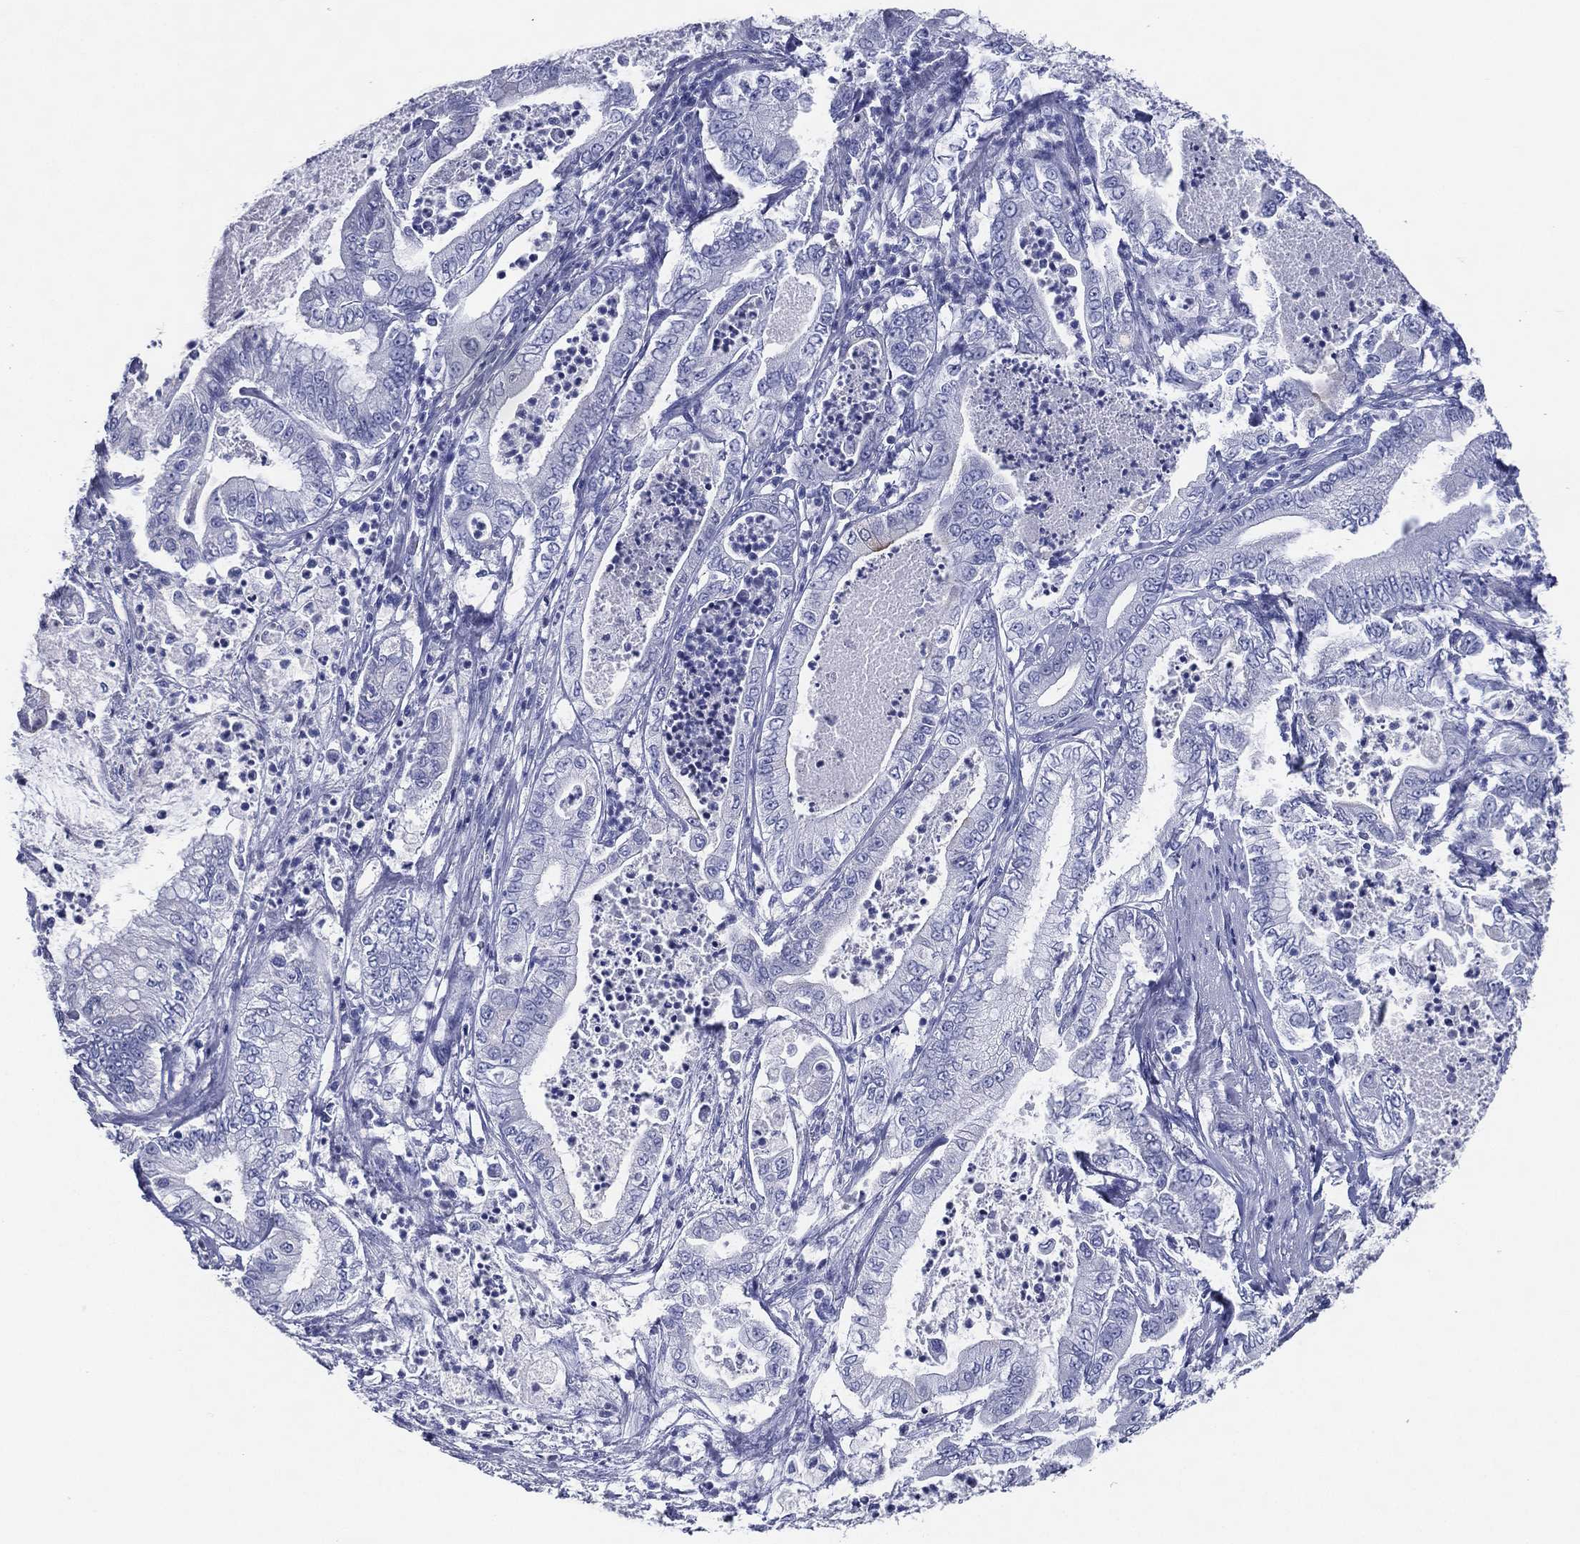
{"staining": {"intensity": "negative", "quantity": "none", "location": "none"}, "tissue": "pancreatic cancer", "cell_type": "Tumor cells", "image_type": "cancer", "snomed": [{"axis": "morphology", "description": "Adenocarcinoma, NOS"}, {"axis": "topography", "description": "Pancreas"}], "caption": "Immunohistochemistry (IHC) of human pancreatic cancer reveals no staining in tumor cells.", "gene": "ACE2", "patient": {"sex": "male", "age": 71}}